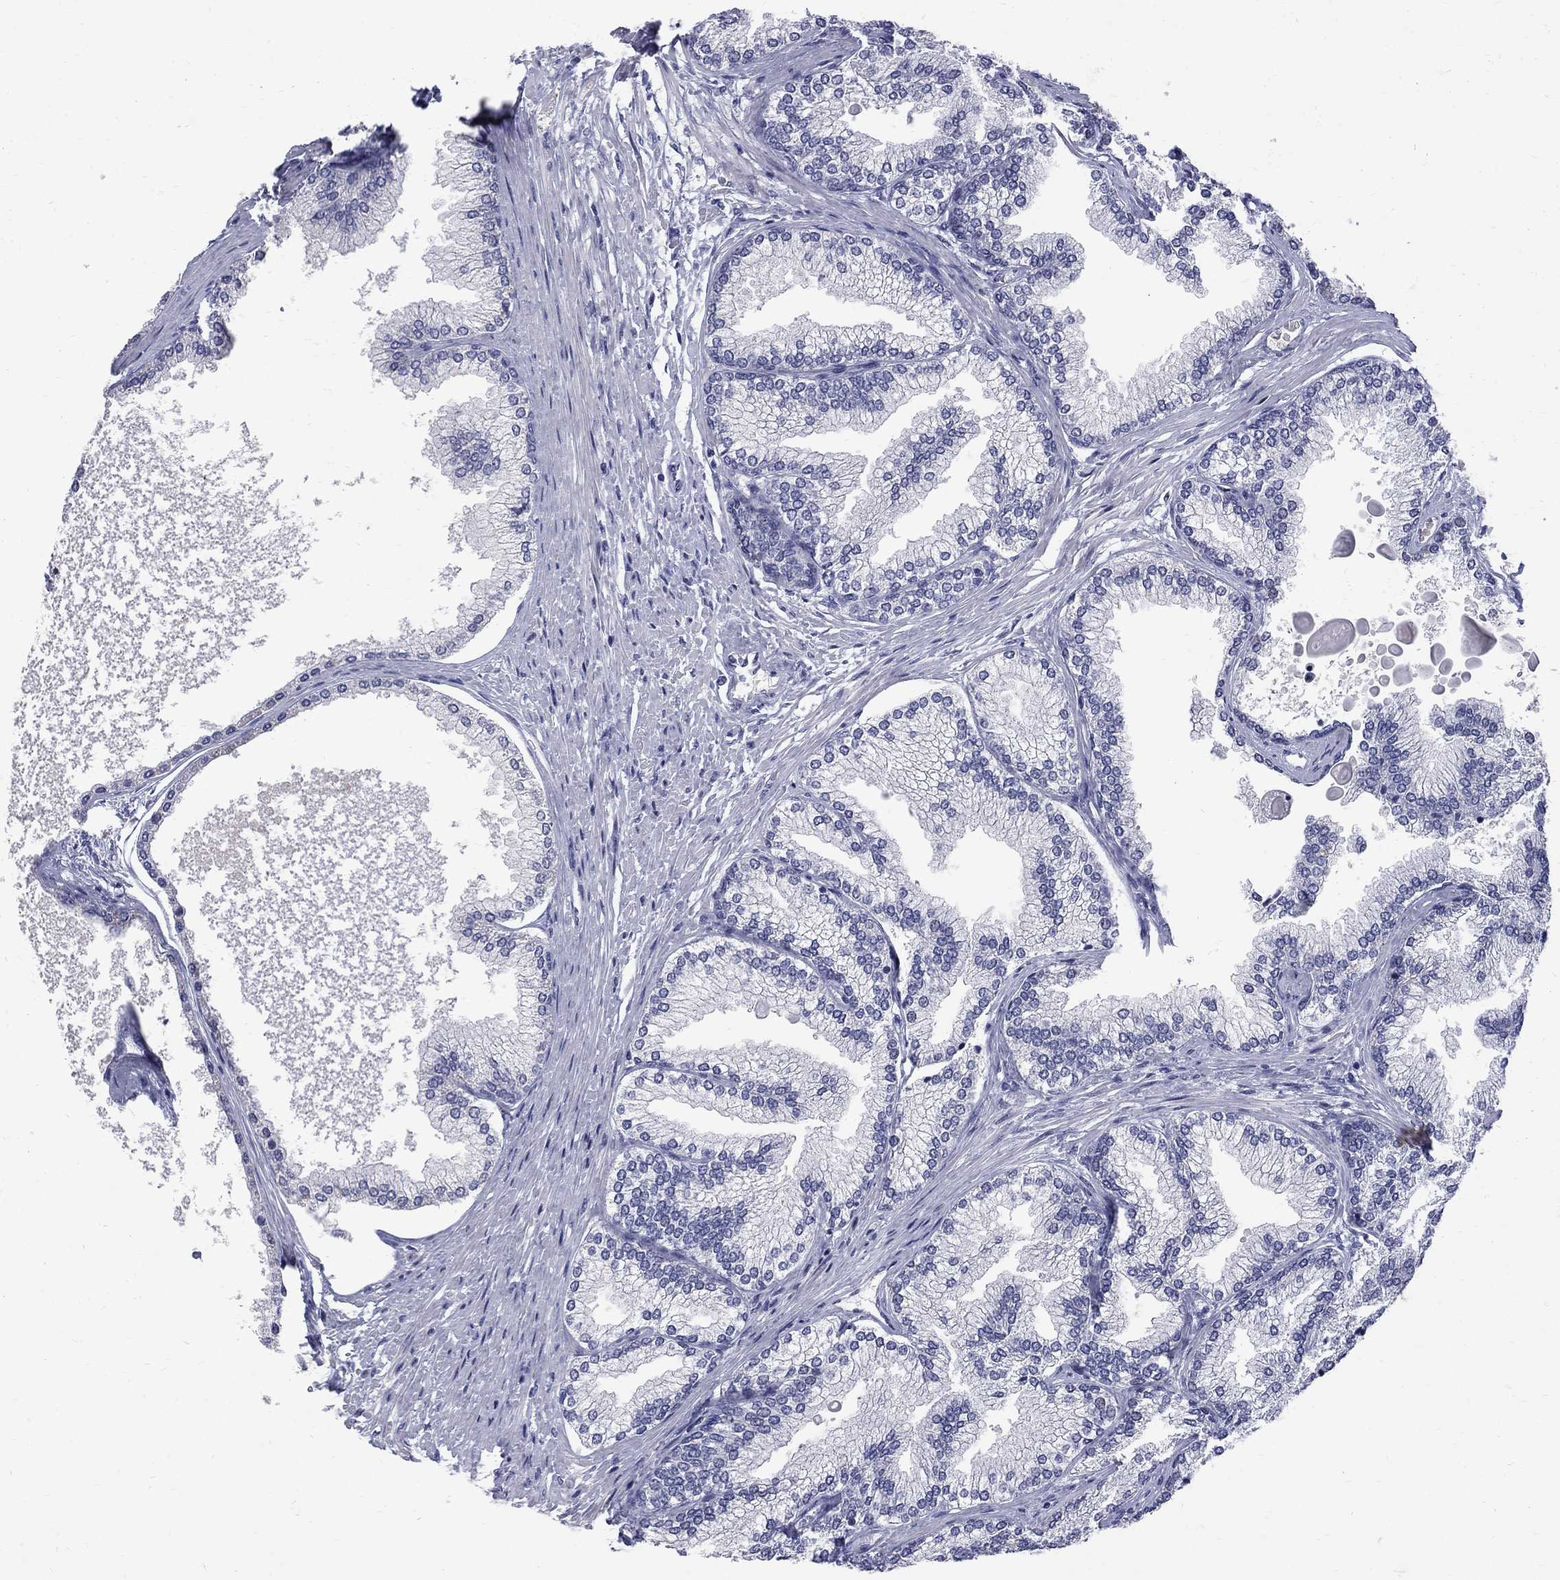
{"staining": {"intensity": "negative", "quantity": "none", "location": "none"}, "tissue": "prostate", "cell_type": "Glandular cells", "image_type": "normal", "snomed": [{"axis": "morphology", "description": "Normal tissue, NOS"}, {"axis": "topography", "description": "Prostate"}], "caption": "Prostate stained for a protein using IHC exhibits no positivity glandular cells.", "gene": "CTNND2", "patient": {"sex": "male", "age": 72}}